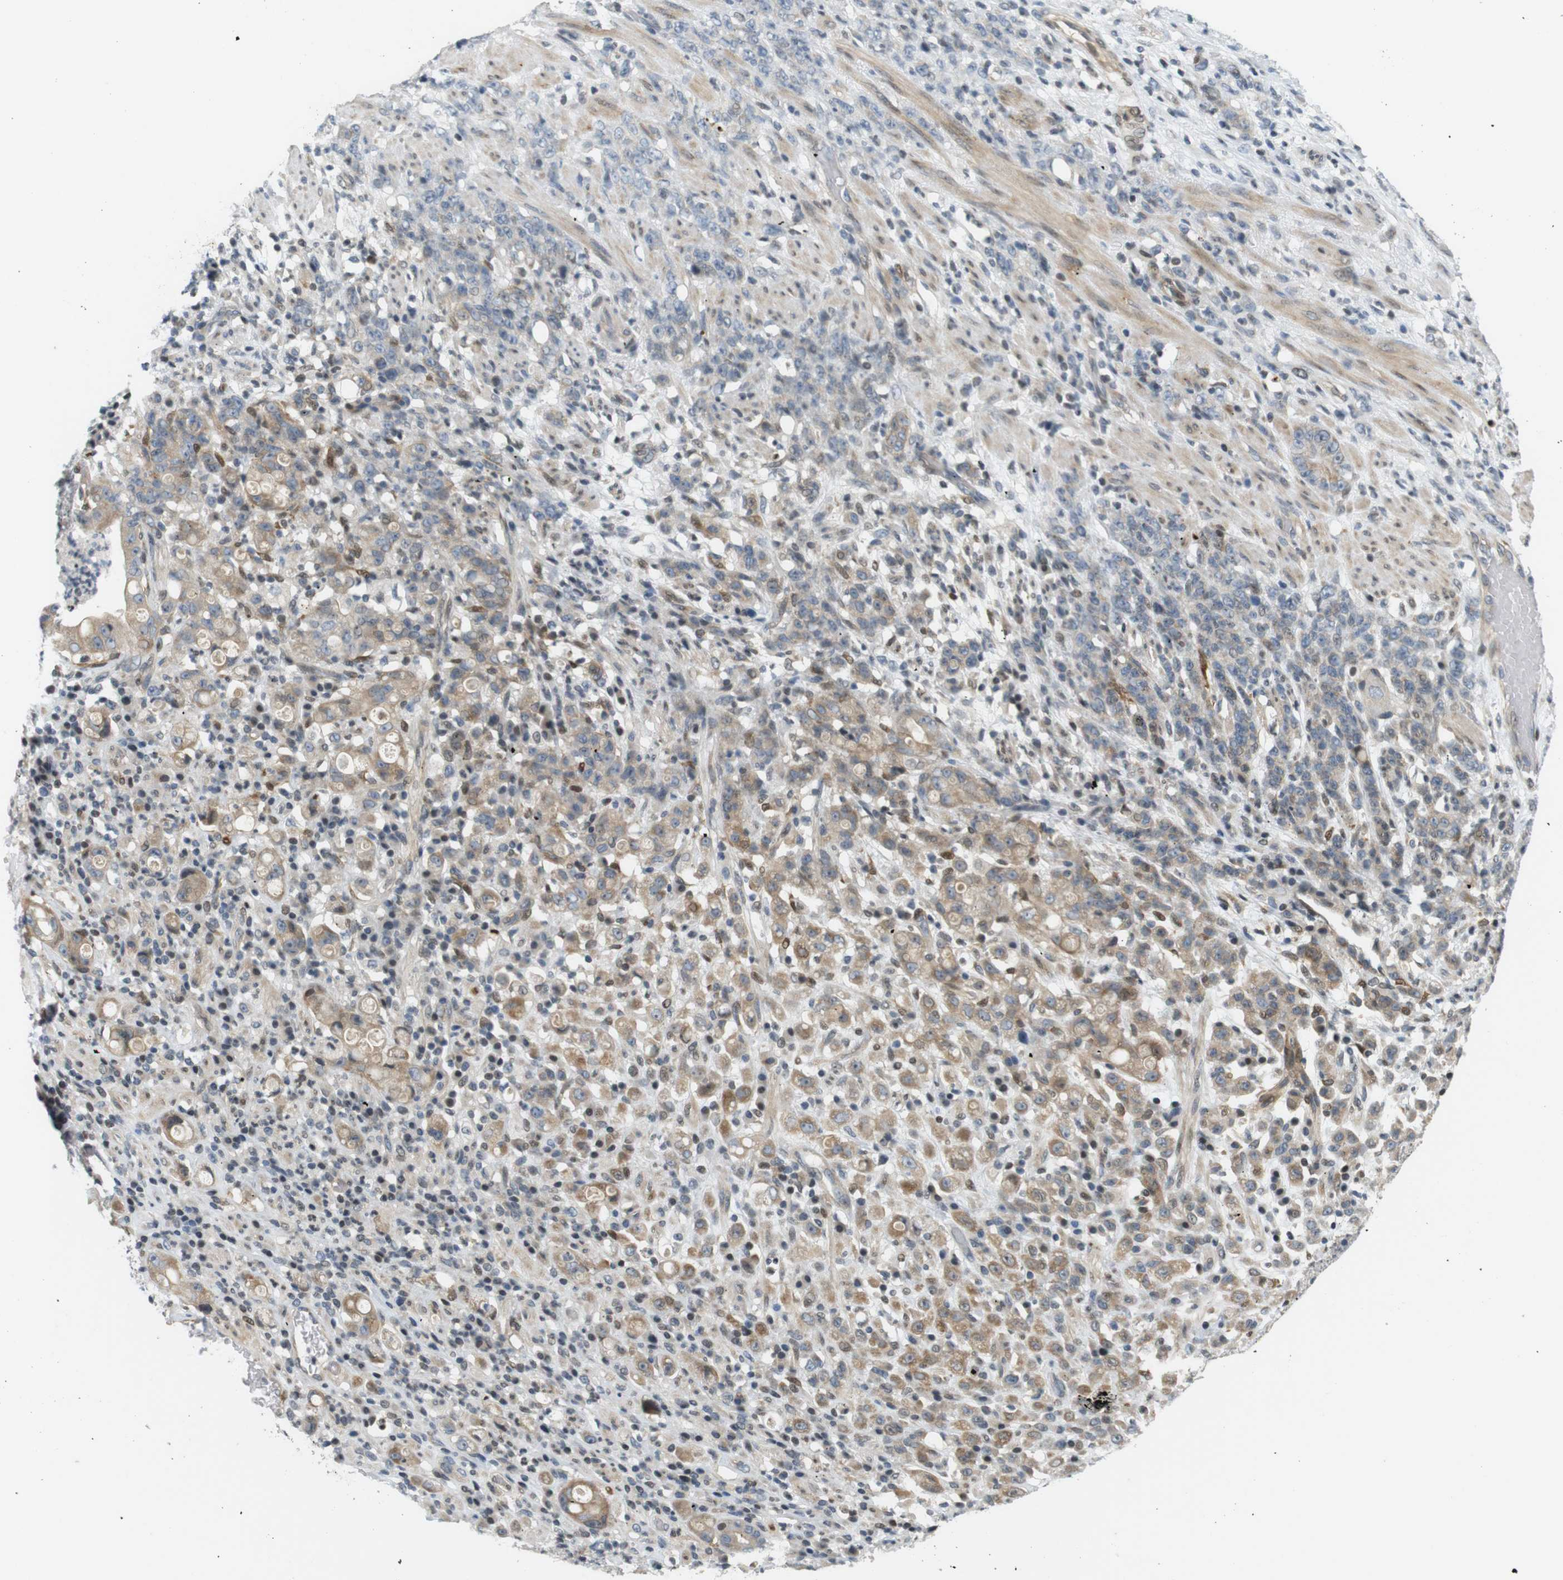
{"staining": {"intensity": "moderate", "quantity": "25%-75%", "location": "cytoplasmic/membranous"}, "tissue": "stomach cancer", "cell_type": "Tumor cells", "image_type": "cancer", "snomed": [{"axis": "morphology", "description": "Adenocarcinoma, NOS"}, {"axis": "topography", "description": "Stomach, lower"}], "caption": "The immunohistochemical stain highlights moderate cytoplasmic/membranous positivity in tumor cells of stomach cancer tissue.", "gene": "PPP1R14A", "patient": {"sex": "male", "age": 88}}